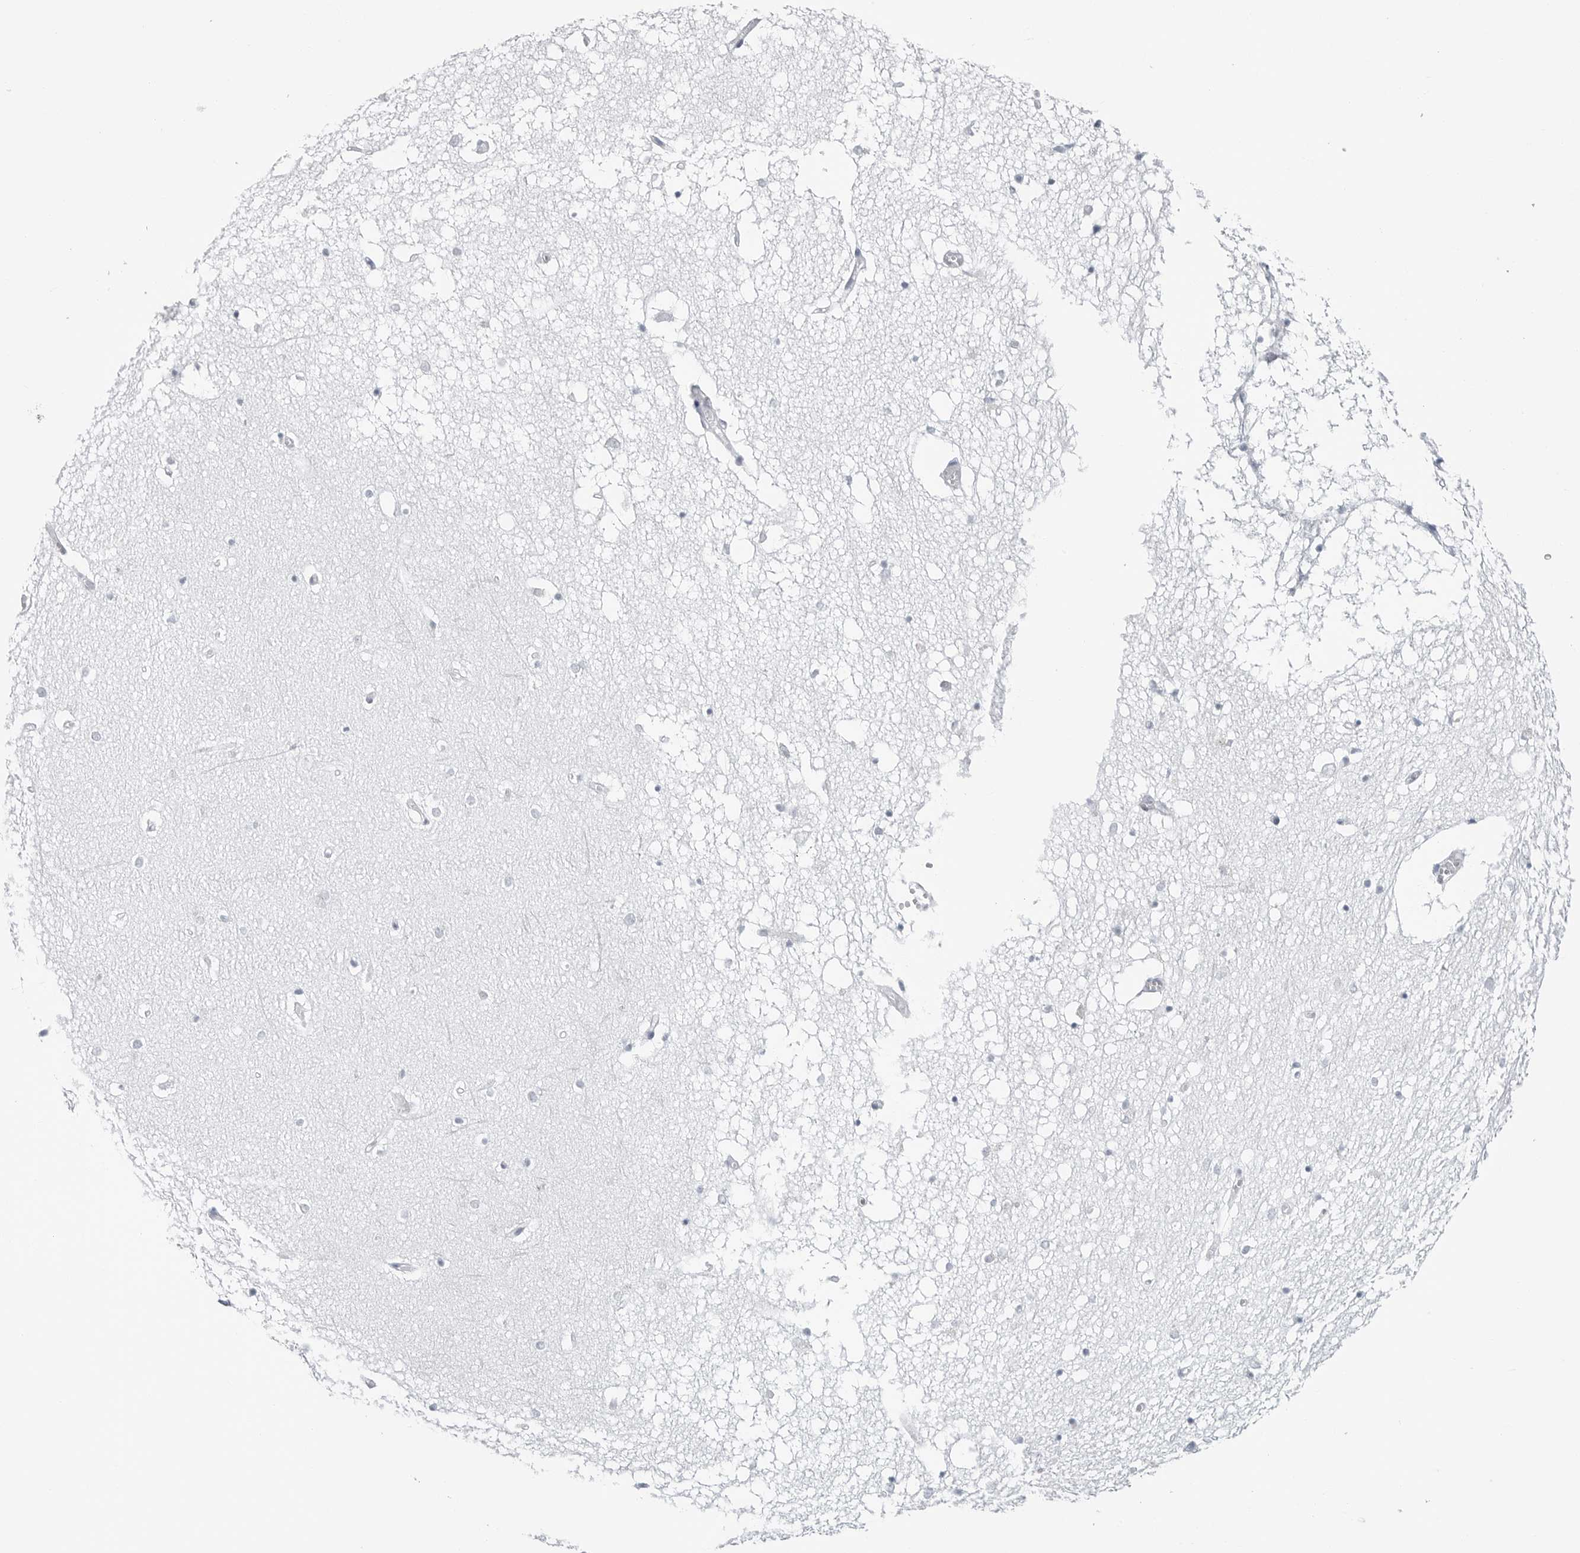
{"staining": {"intensity": "negative", "quantity": "none", "location": "none"}, "tissue": "hippocampus", "cell_type": "Glial cells", "image_type": "normal", "snomed": [{"axis": "morphology", "description": "Normal tissue, NOS"}, {"axis": "topography", "description": "Hippocampus"}], "caption": "Immunohistochemical staining of unremarkable hippocampus reveals no significant positivity in glial cells.", "gene": "CSH1", "patient": {"sex": "male", "age": 70}}